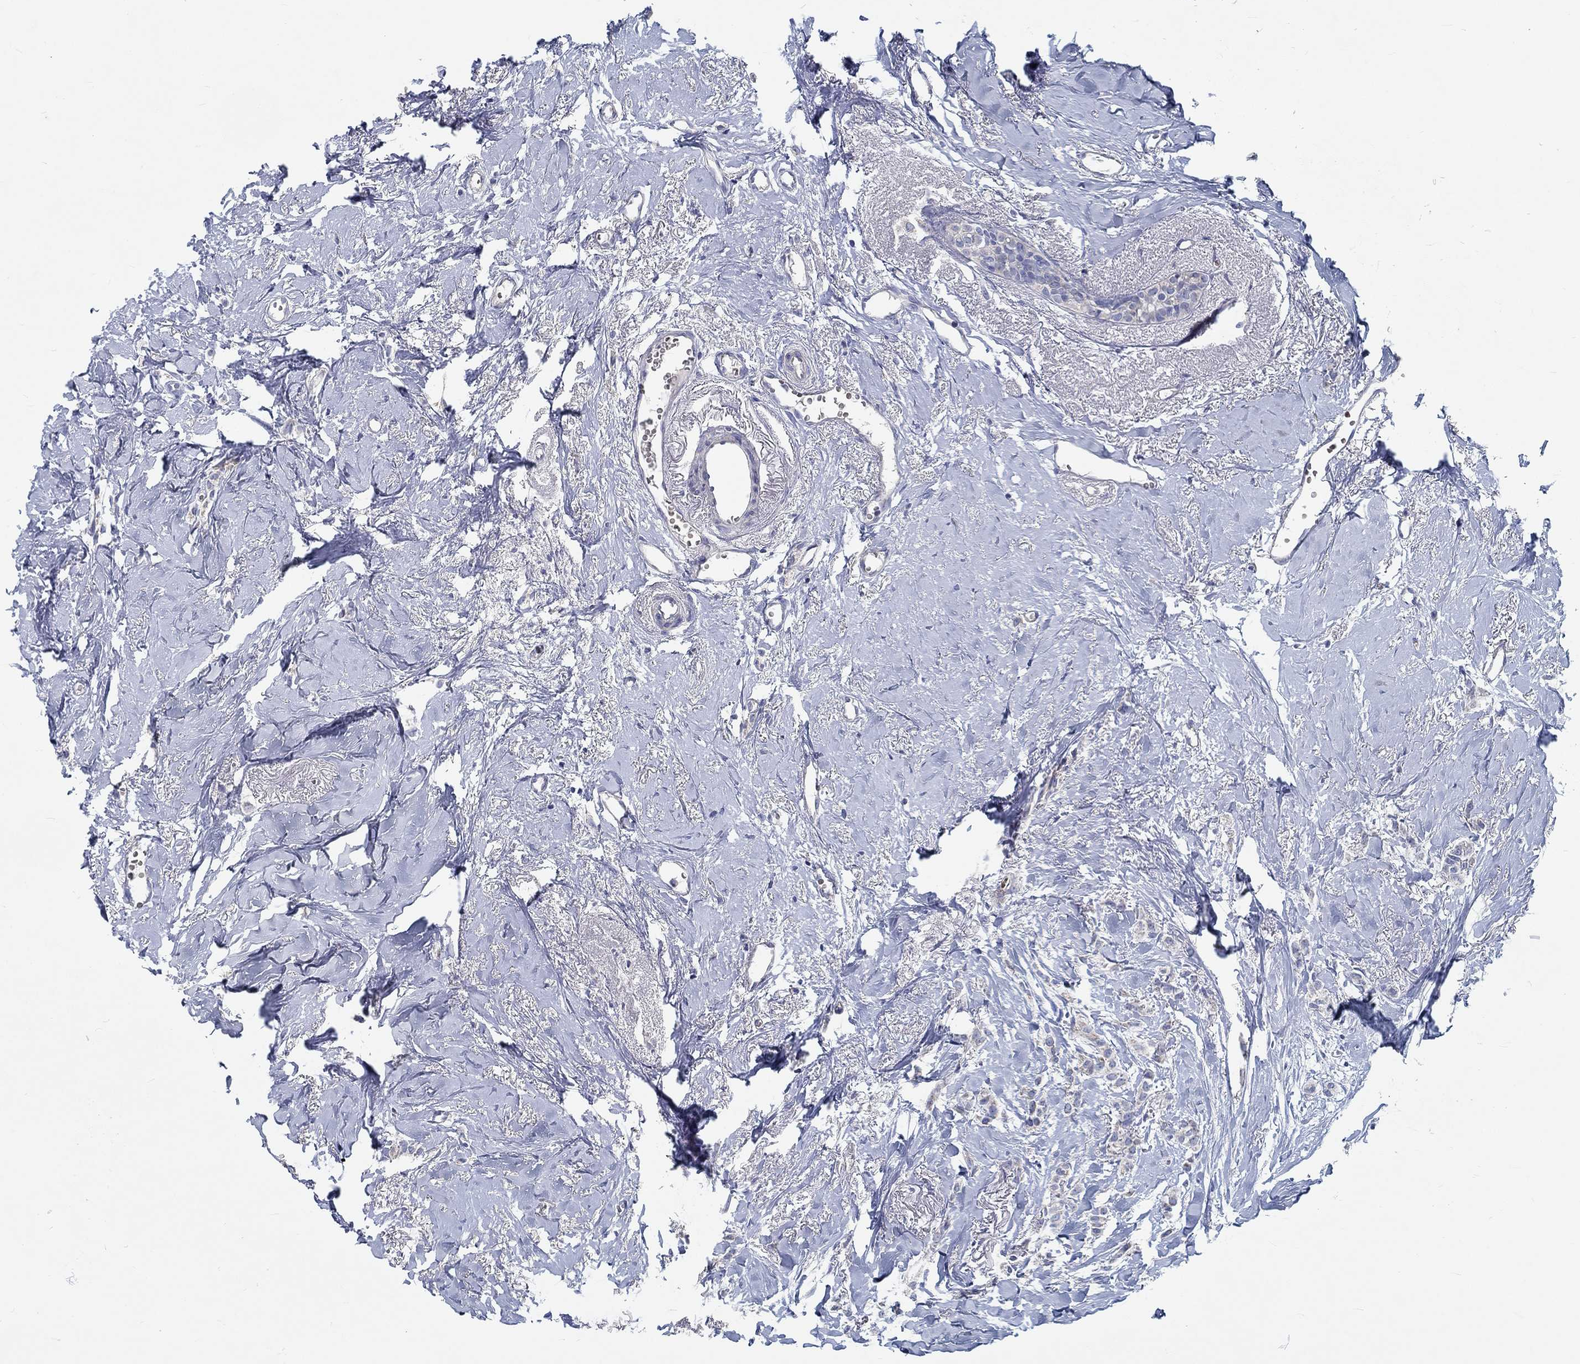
{"staining": {"intensity": "negative", "quantity": "none", "location": "none"}, "tissue": "breast cancer", "cell_type": "Tumor cells", "image_type": "cancer", "snomed": [{"axis": "morphology", "description": "Duct carcinoma"}, {"axis": "topography", "description": "Breast"}], "caption": "There is no significant staining in tumor cells of breast cancer. Nuclei are stained in blue.", "gene": "MYBPC1", "patient": {"sex": "female", "age": 85}}